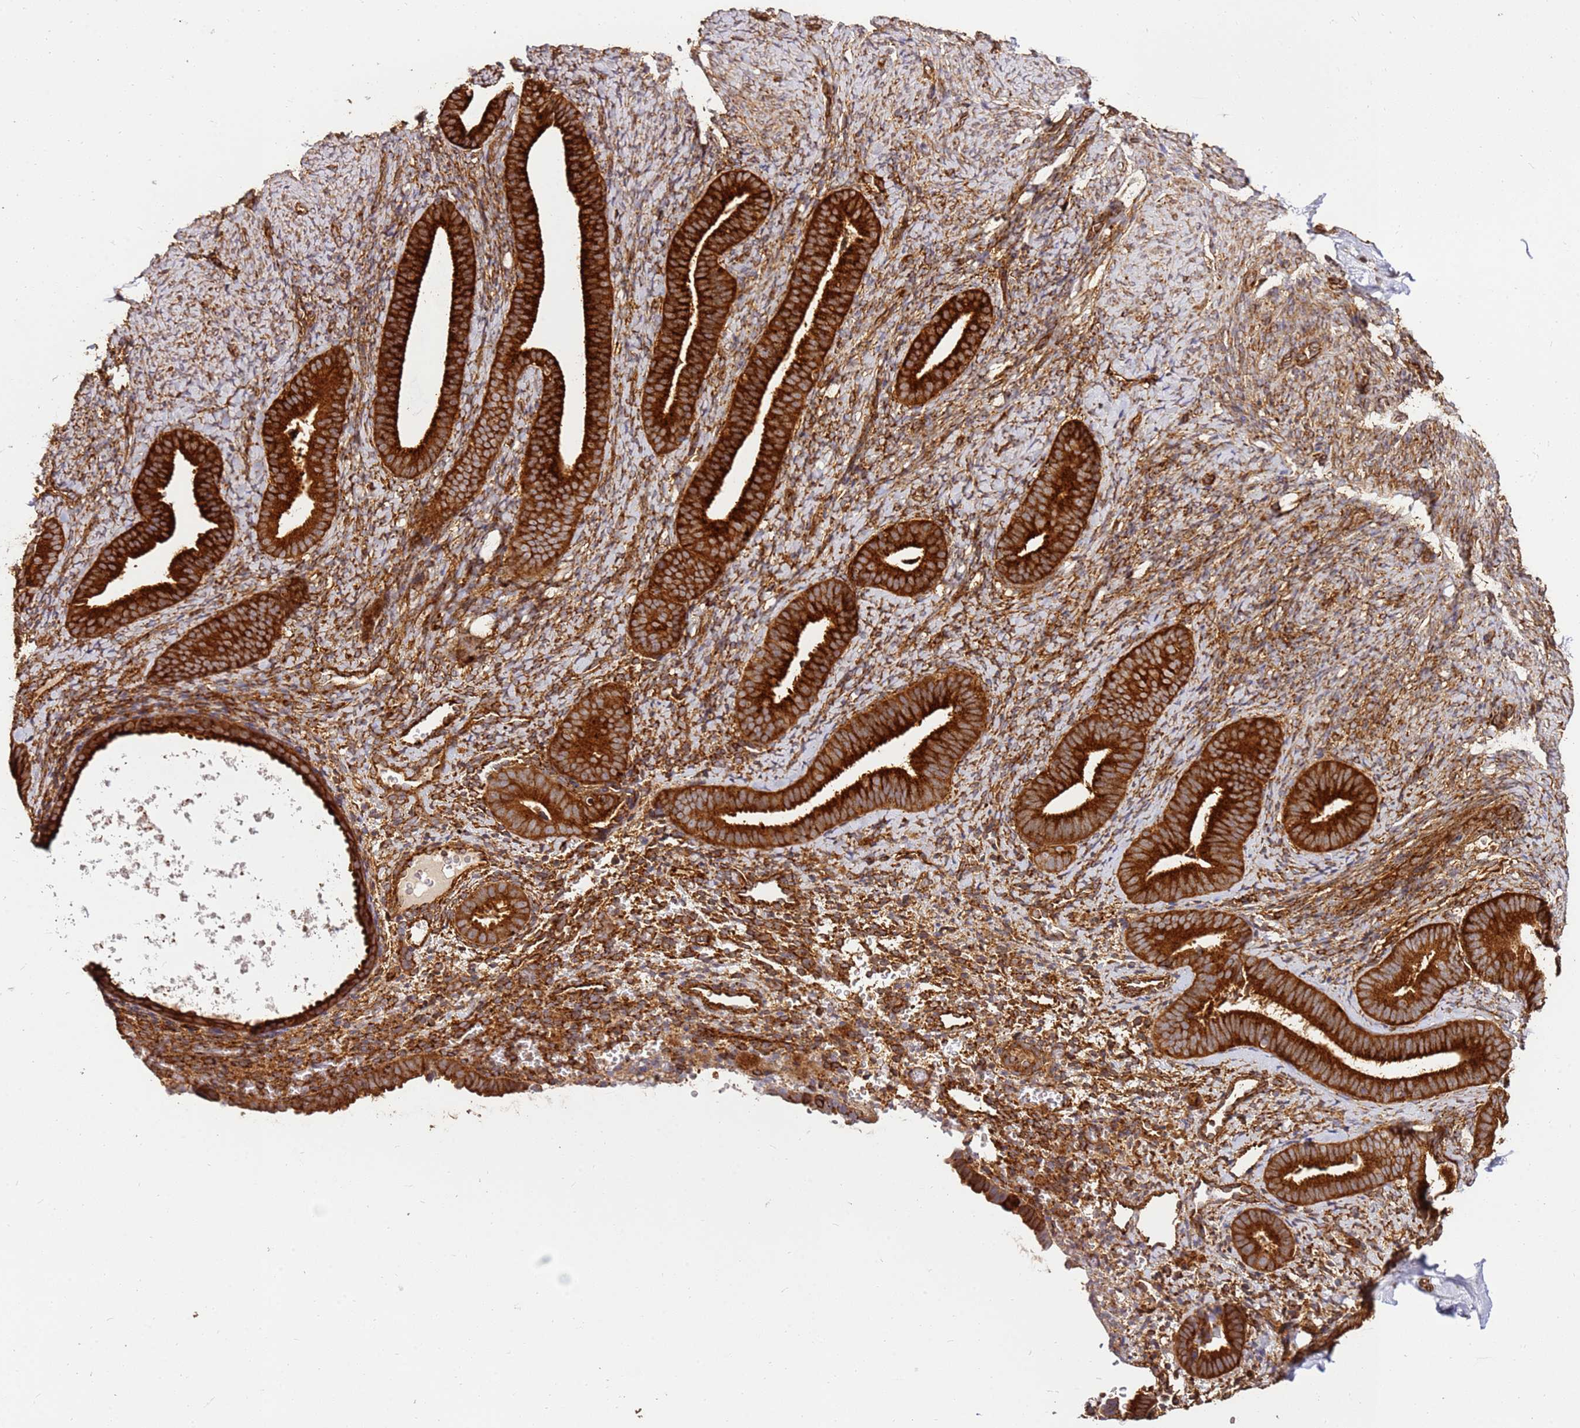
{"staining": {"intensity": "moderate", "quantity": ">75%", "location": "cytoplasmic/membranous"}, "tissue": "endometrium", "cell_type": "Cells in endometrial stroma", "image_type": "normal", "snomed": [{"axis": "morphology", "description": "Normal tissue, NOS"}, {"axis": "topography", "description": "Endometrium"}], "caption": "Immunohistochemistry histopathology image of normal endometrium: endometrium stained using immunohistochemistry (IHC) shows medium levels of moderate protein expression localized specifically in the cytoplasmic/membranous of cells in endometrial stroma, appearing as a cytoplasmic/membranous brown color.", "gene": "DVL3", "patient": {"sex": "female", "age": 65}}